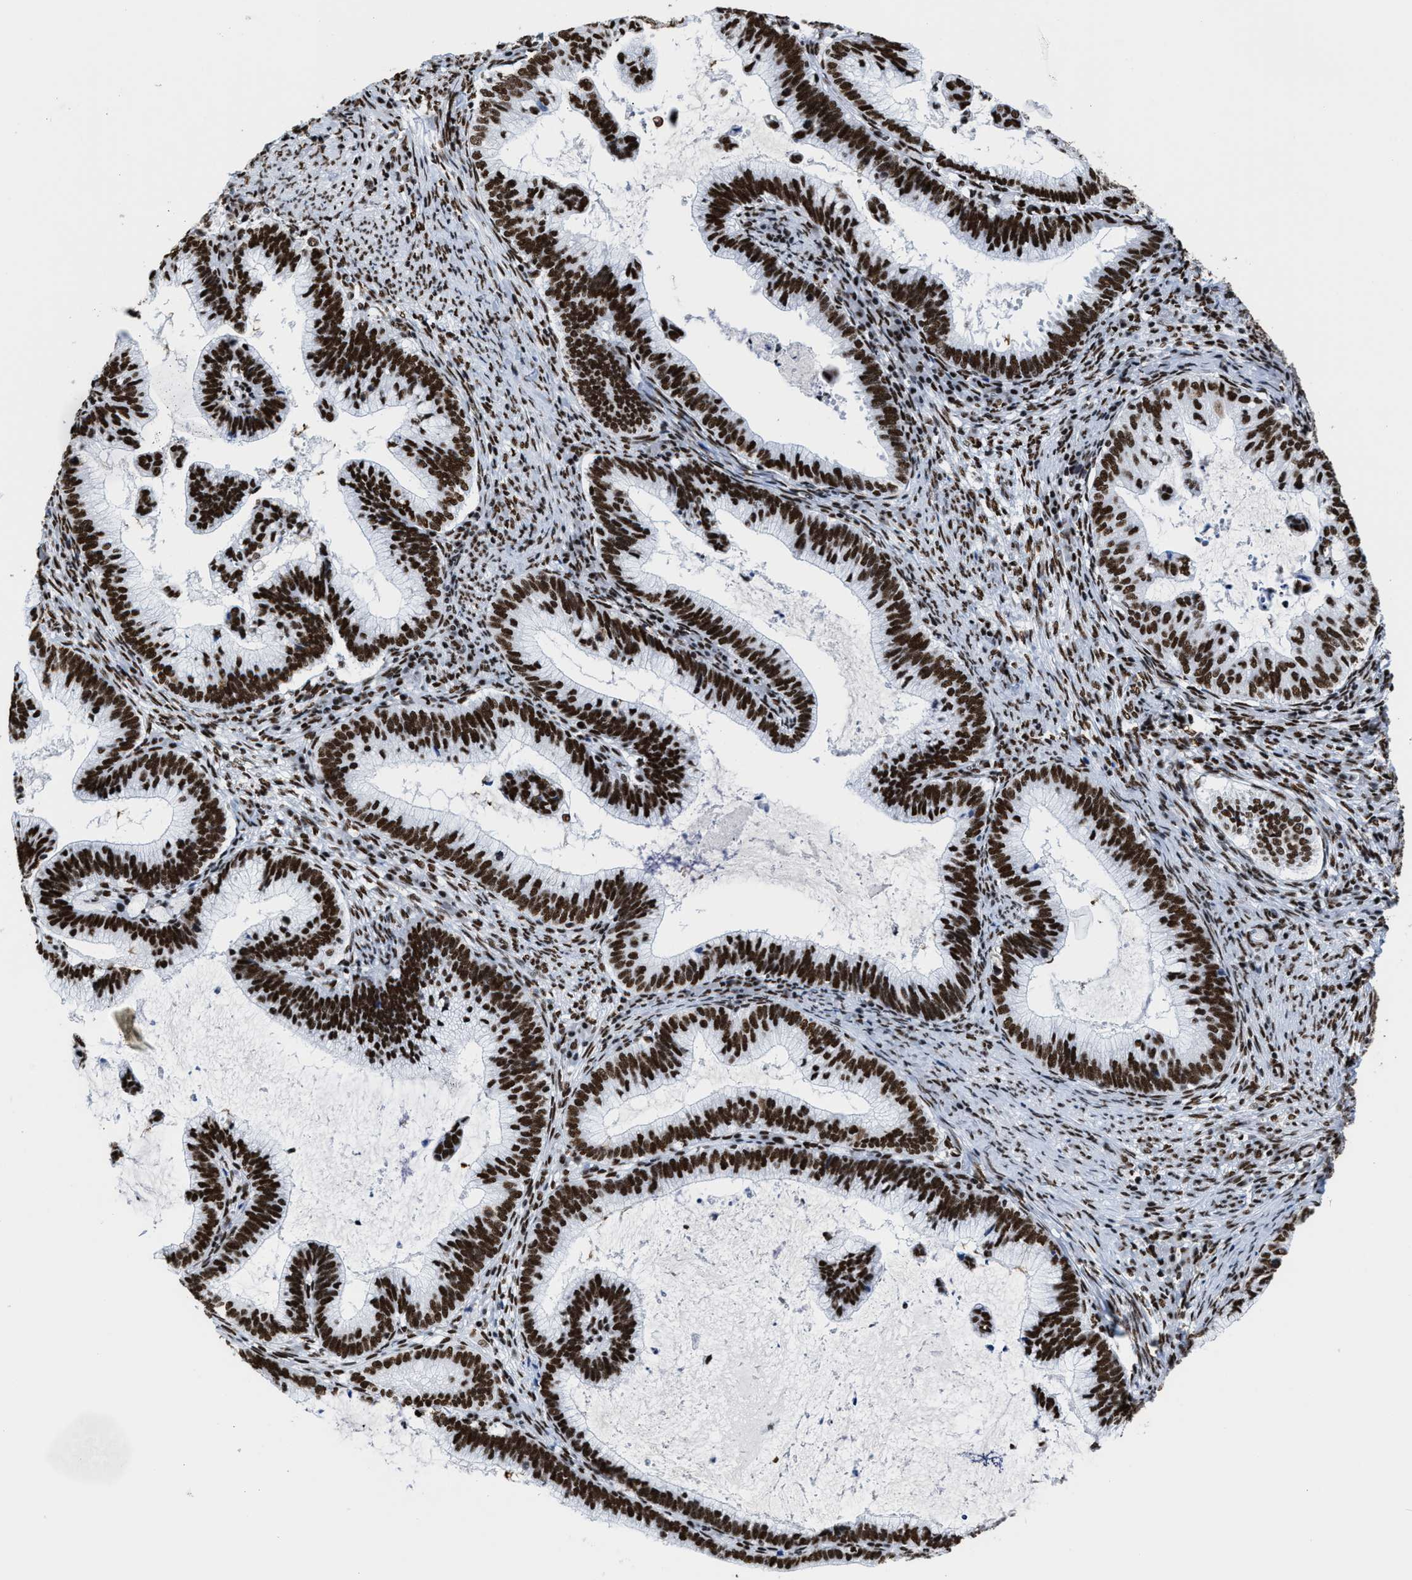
{"staining": {"intensity": "strong", "quantity": ">75%", "location": "nuclear"}, "tissue": "cervical cancer", "cell_type": "Tumor cells", "image_type": "cancer", "snomed": [{"axis": "morphology", "description": "Adenocarcinoma, NOS"}, {"axis": "topography", "description": "Cervix"}], "caption": "High-power microscopy captured an IHC photomicrograph of adenocarcinoma (cervical), revealing strong nuclear expression in approximately >75% of tumor cells.", "gene": "SMARCC2", "patient": {"sex": "female", "age": 36}}